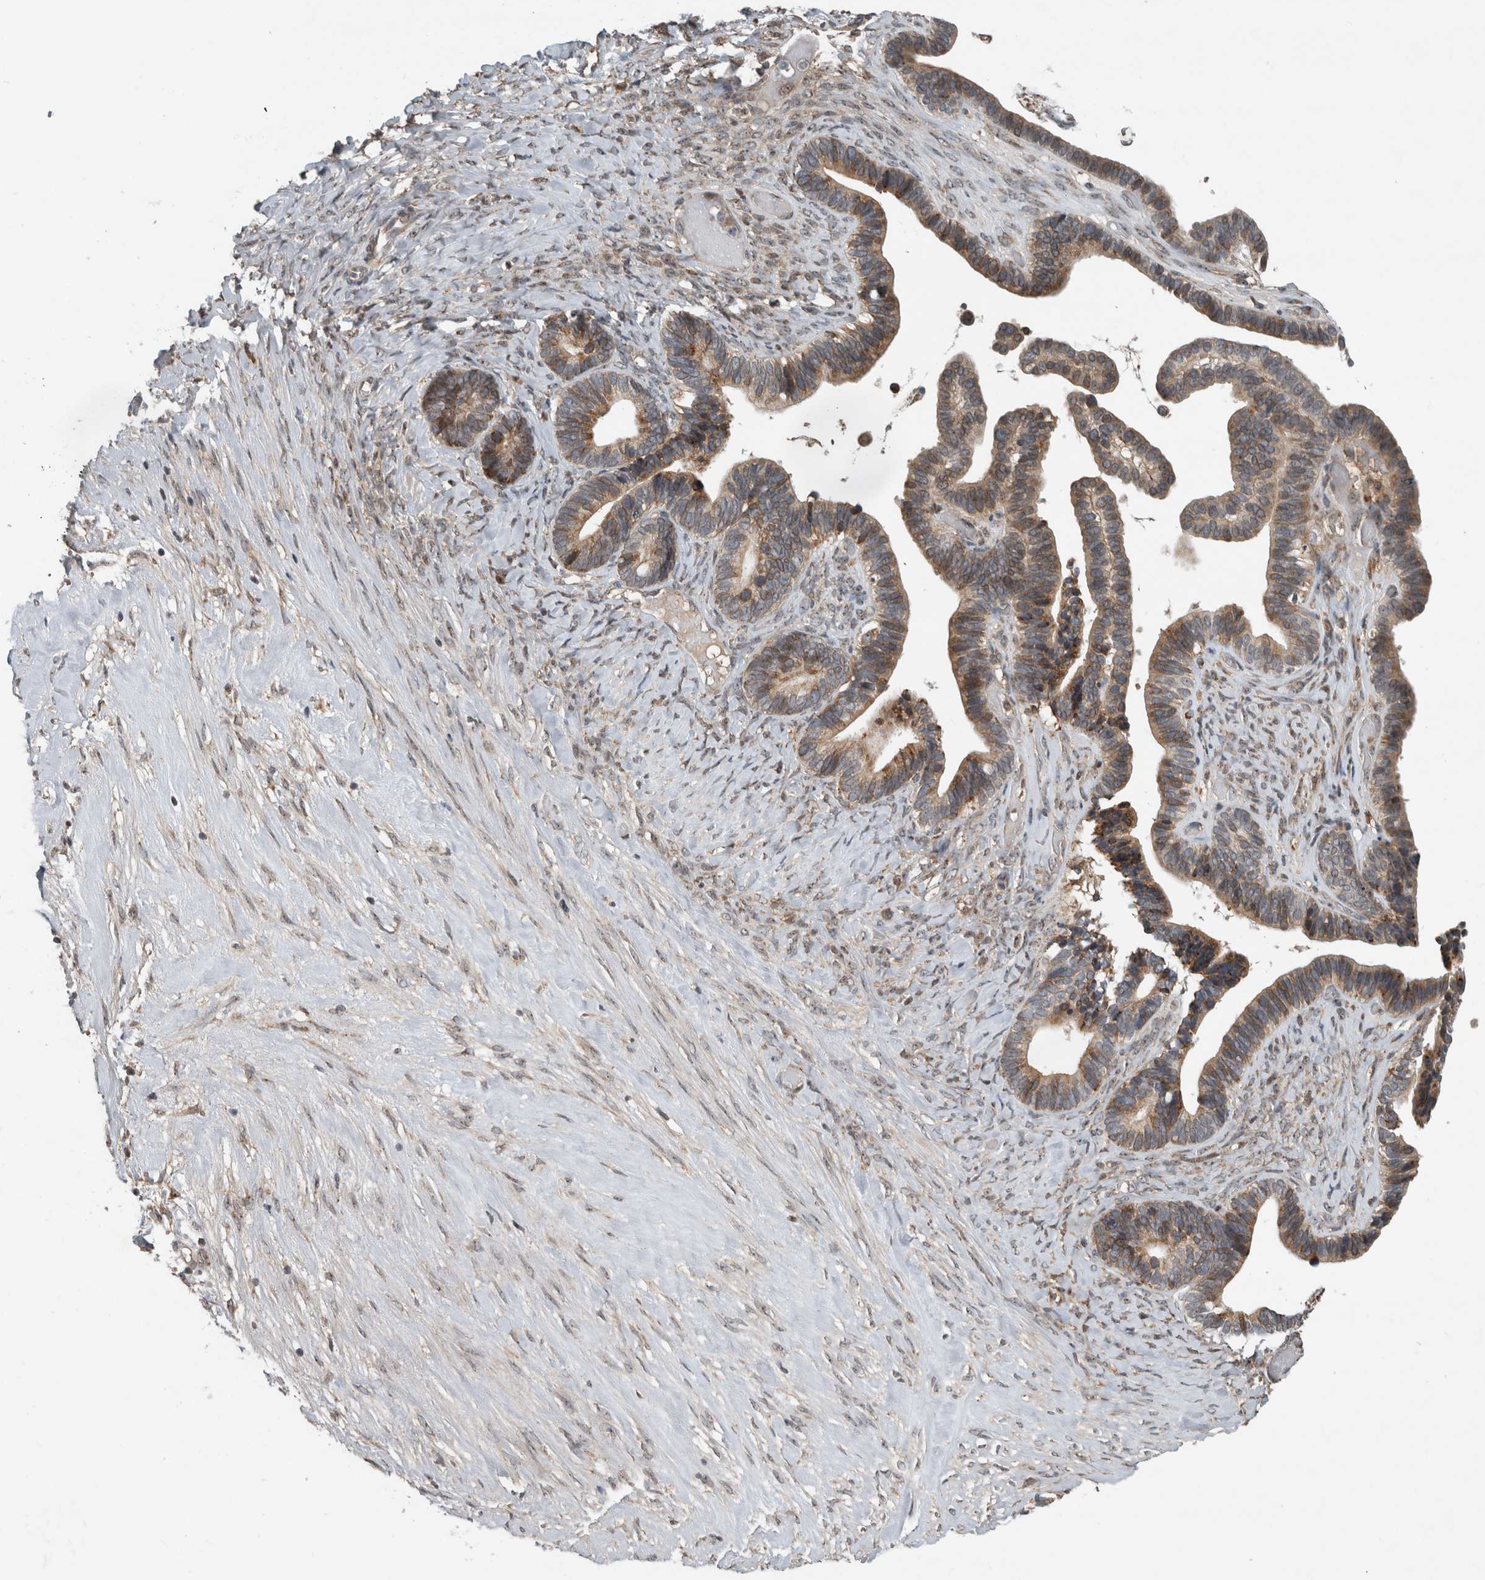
{"staining": {"intensity": "moderate", "quantity": ">75%", "location": "cytoplasmic/membranous"}, "tissue": "ovarian cancer", "cell_type": "Tumor cells", "image_type": "cancer", "snomed": [{"axis": "morphology", "description": "Cystadenocarcinoma, serous, NOS"}, {"axis": "topography", "description": "Ovary"}], "caption": "Ovarian cancer stained with a brown dye exhibits moderate cytoplasmic/membranous positive expression in approximately >75% of tumor cells.", "gene": "GPR137B", "patient": {"sex": "female", "age": 56}}